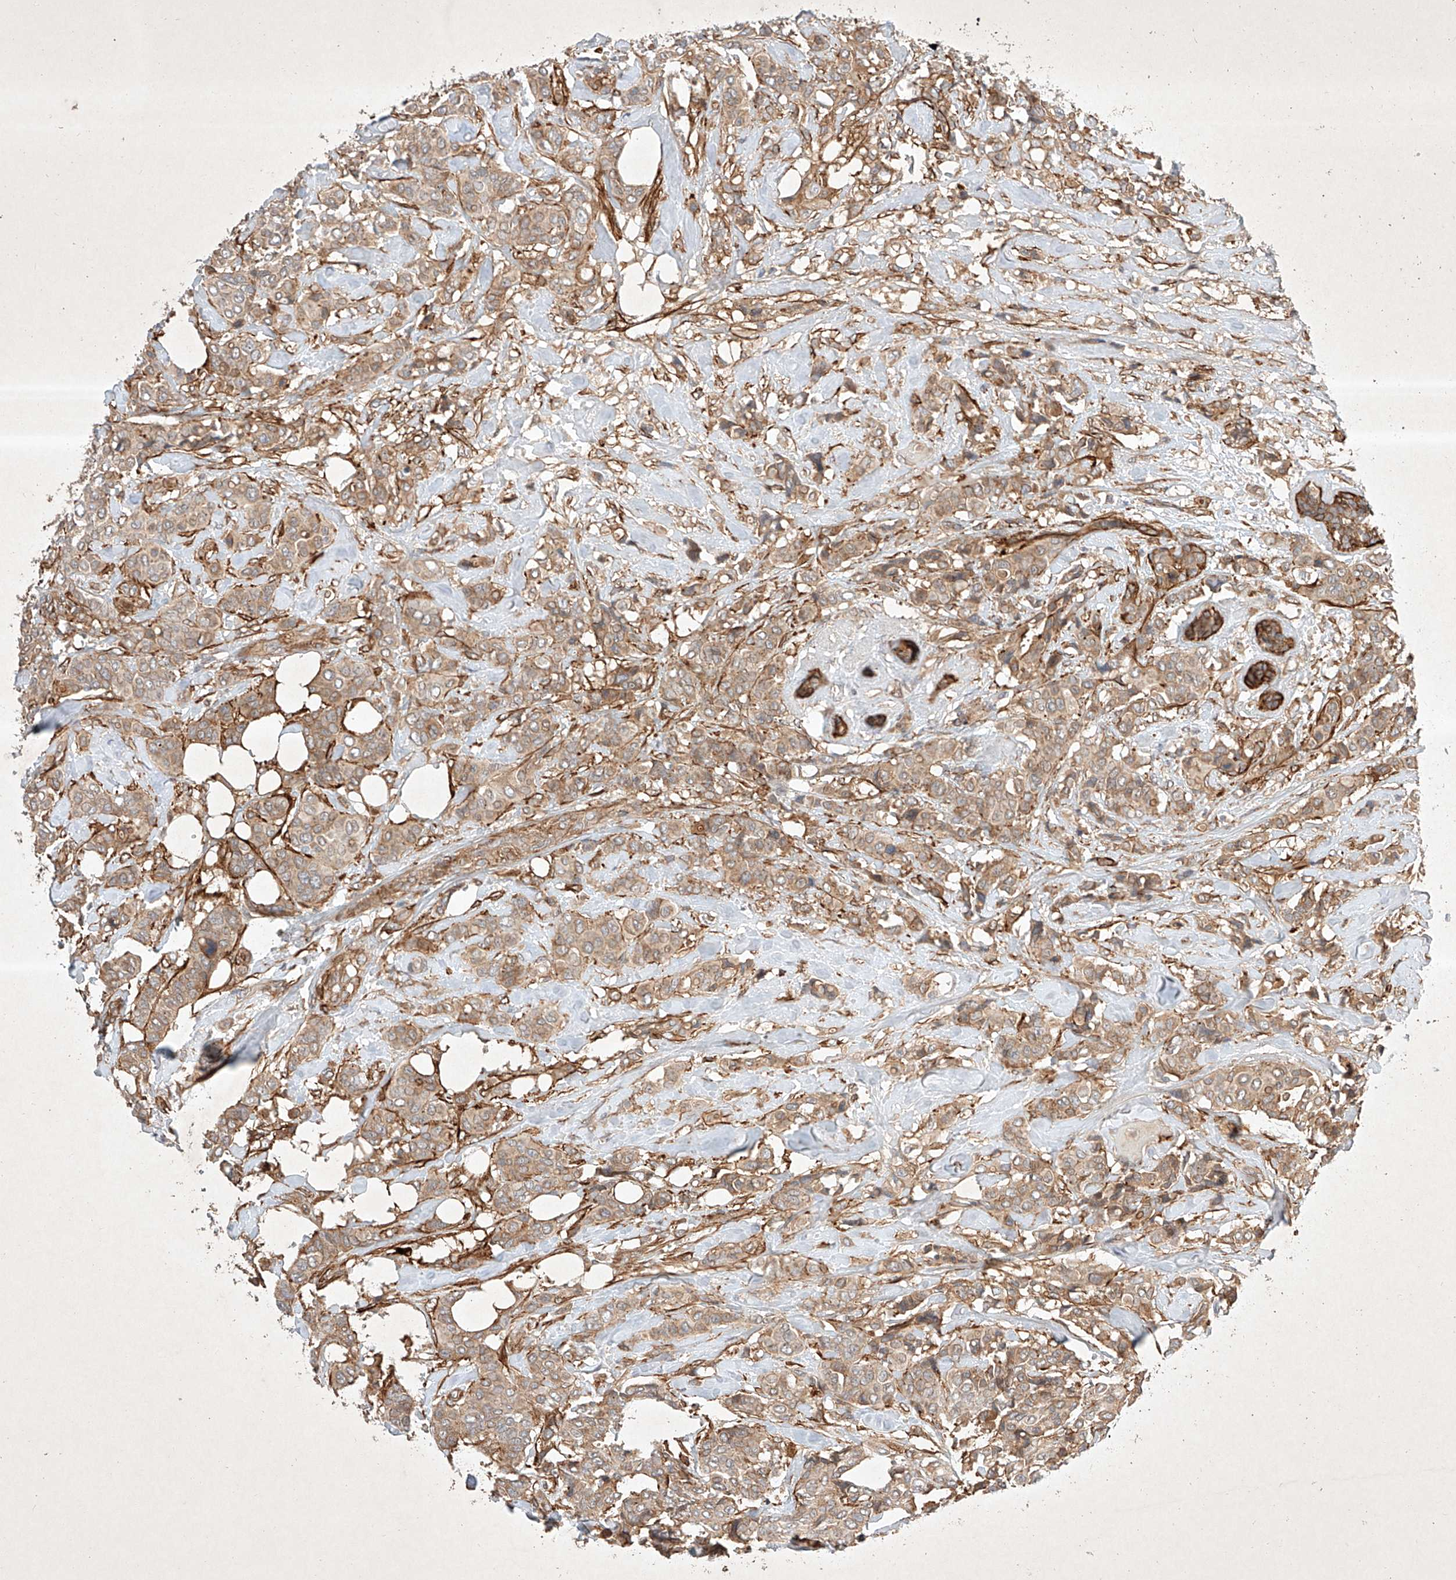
{"staining": {"intensity": "moderate", "quantity": ">75%", "location": "cytoplasmic/membranous"}, "tissue": "breast cancer", "cell_type": "Tumor cells", "image_type": "cancer", "snomed": [{"axis": "morphology", "description": "Lobular carcinoma"}, {"axis": "topography", "description": "Breast"}], "caption": "Lobular carcinoma (breast) stained with DAB IHC shows medium levels of moderate cytoplasmic/membranous positivity in approximately >75% of tumor cells.", "gene": "ARHGAP33", "patient": {"sex": "female", "age": 51}}